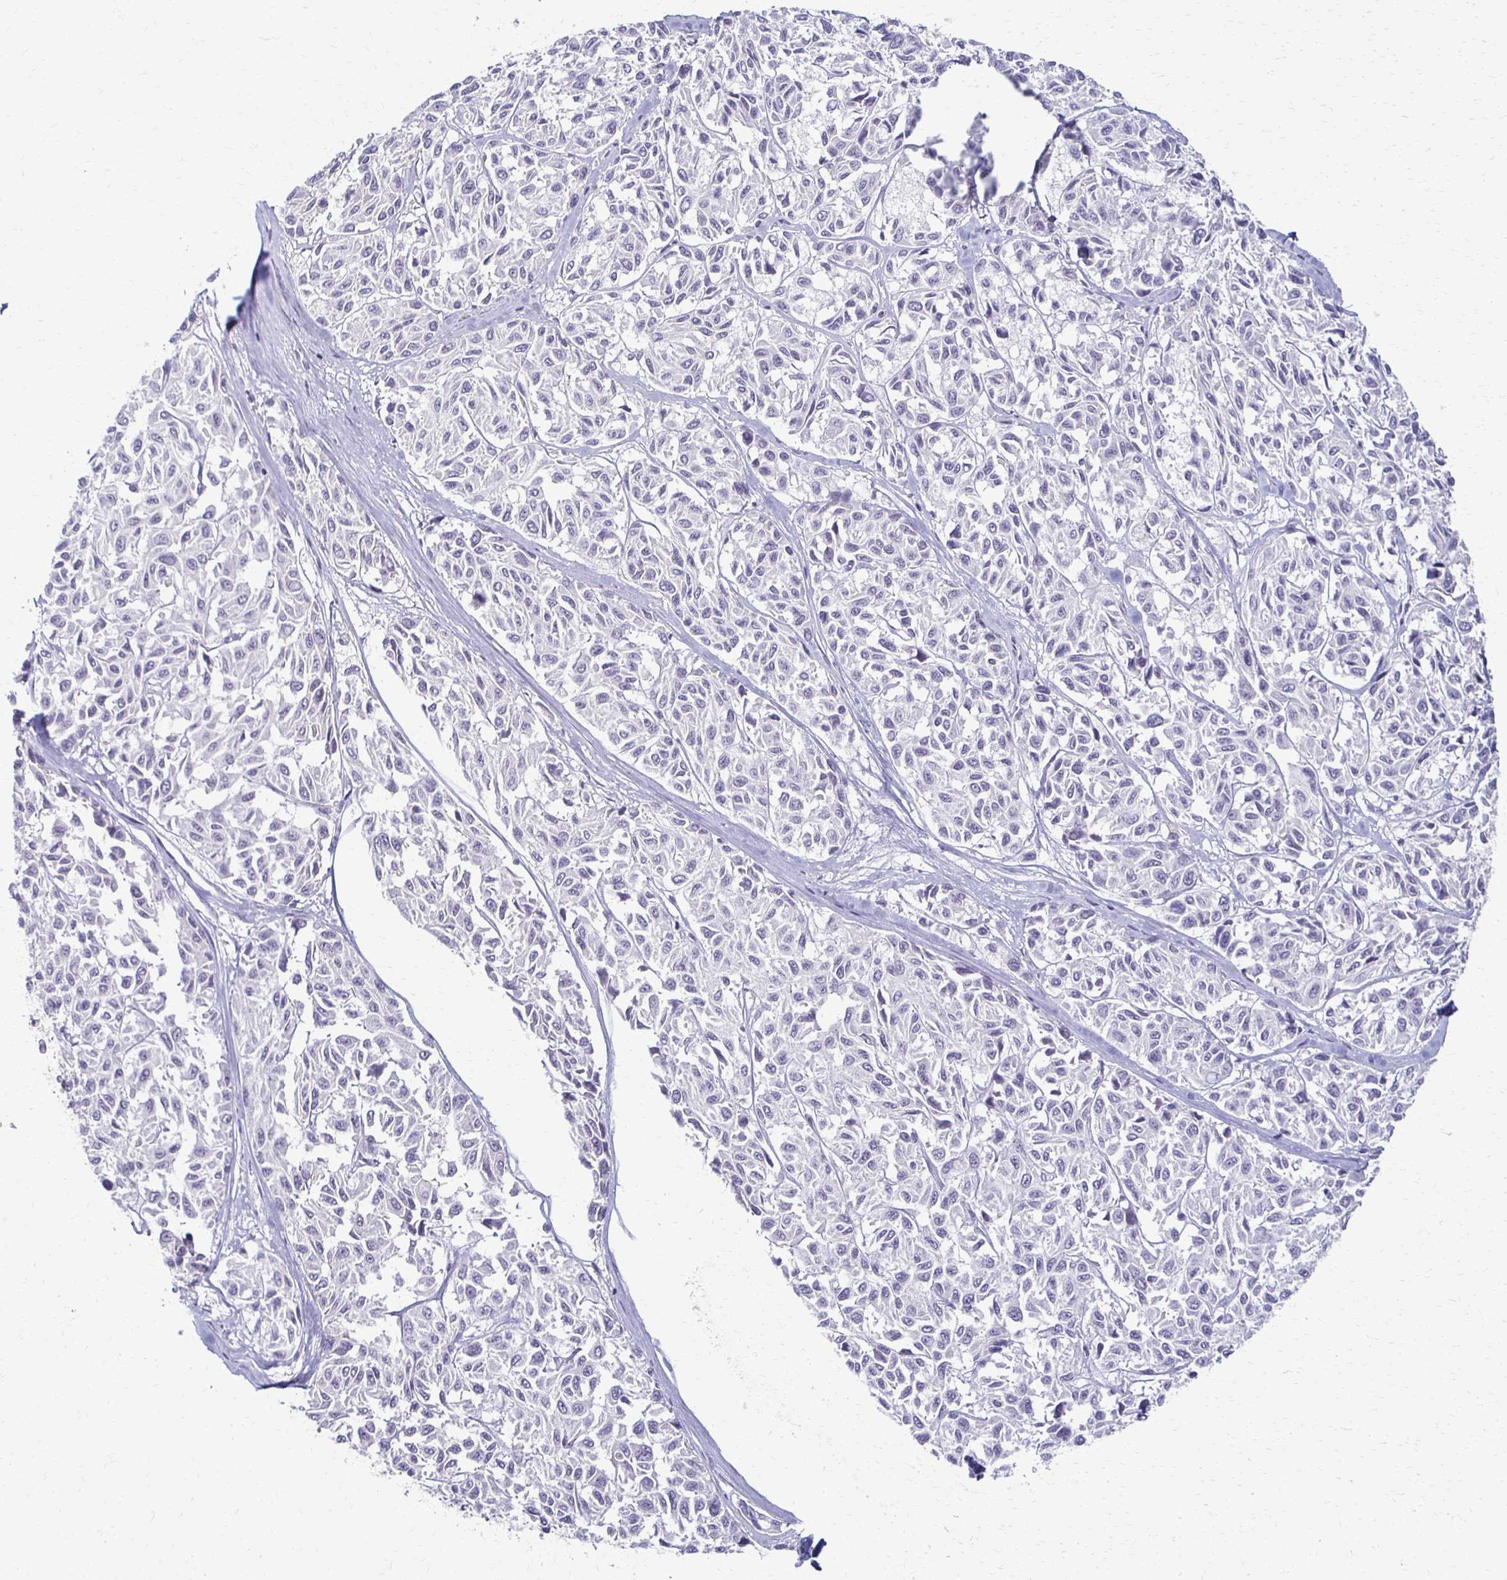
{"staining": {"intensity": "negative", "quantity": "none", "location": "none"}, "tissue": "melanoma", "cell_type": "Tumor cells", "image_type": "cancer", "snomed": [{"axis": "morphology", "description": "Malignant melanoma, NOS"}, {"axis": "topography", "description": "Skin"}], "caption": "High power microscopy micrograph of an immunohistochemistry (IHC) image of malignant melanoma, revealing no significant positivity in tumor cells.", "gene": "FOXO4", "patient": {"sex": "female", "age": 66}}